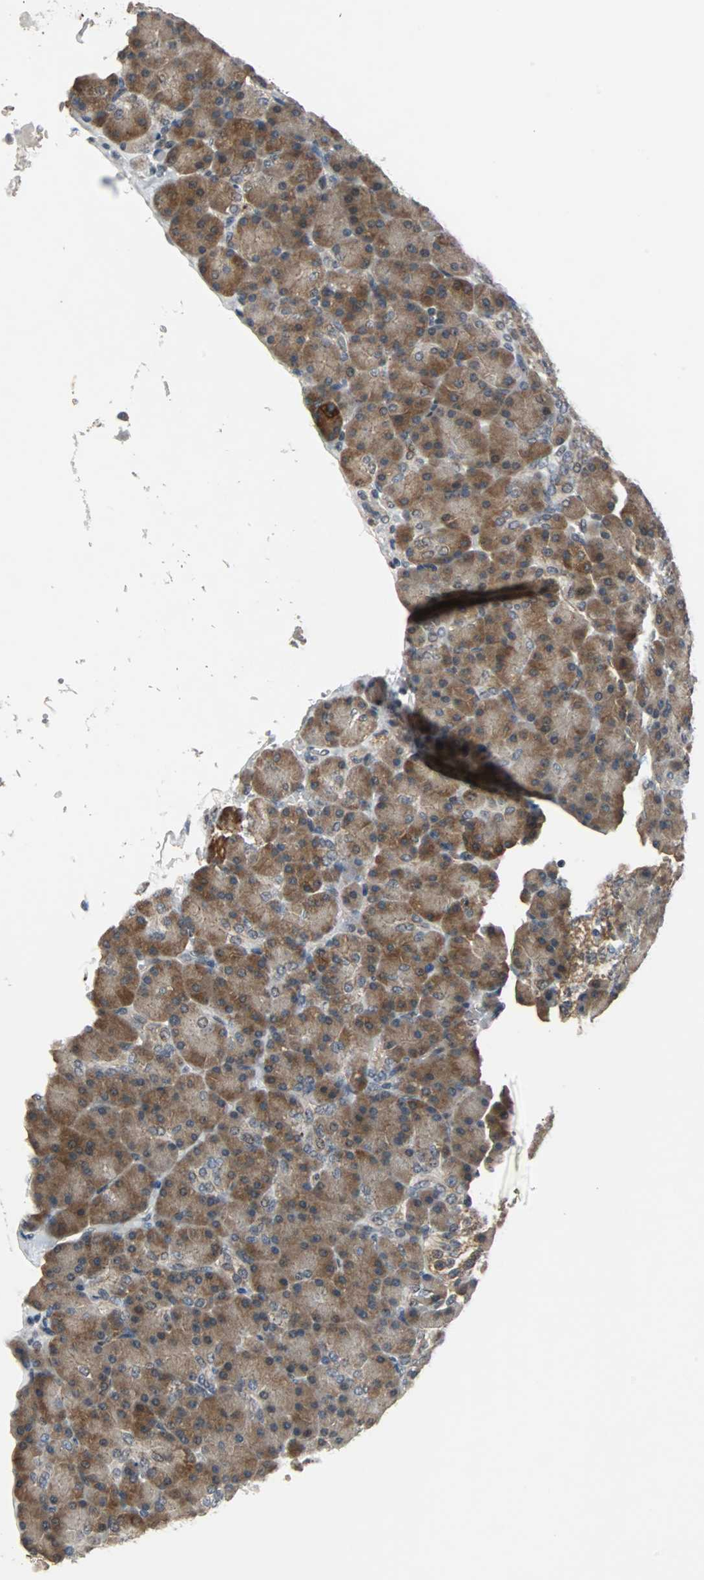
{"staining": {"intensity": "moderate", "quantity": ">75%", "location": "cytoplasmic/membranous"}, "tissue": "pancreas", "cell_type": "Exocrine glandular cells", "image_type": "normal", "snomed": [{"axis": "morphology", "description": "Normal tissue, NOS"}, {"axis": "topography", "description": "Pancreas"}], "caption": "Immunohistochemical staining of unremarkable pancreas shows >75% levels of moderate cytoplasmic/membranous protein staining in about >75% of exocrine glandular cells.", "gene": "LSR", "patient": {"sex": "female", "age": 43}}